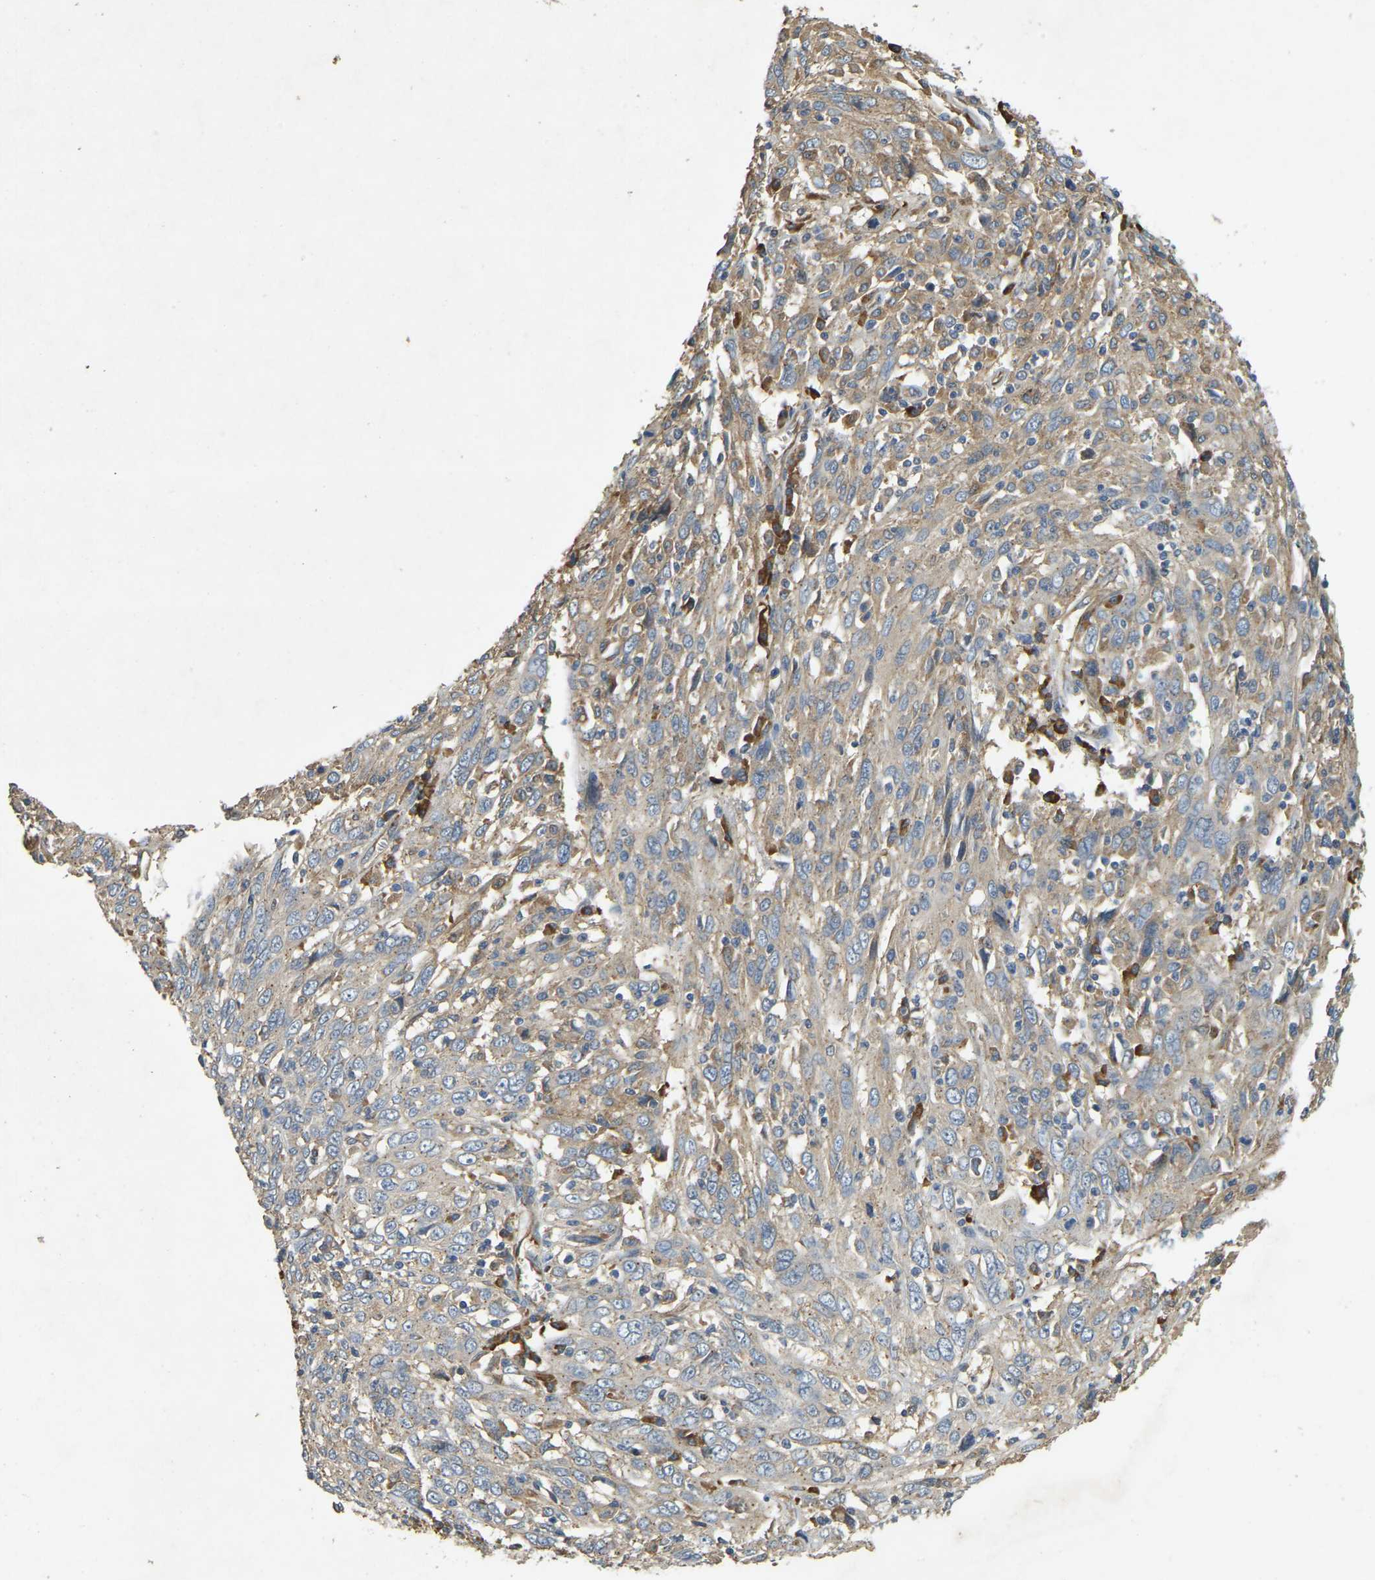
{"staining": {"intensity": "weak", "quantity": "25%-75%", "location": "cytoplasmic/membranous"}, "tissue": "cervical cancer", "cell_type": "Tumor cells", "image_type": "cancer", "snomed": [{"axis": "morphology", "description": "Squamous cell carcinoma, NOS"}, {"axis": "topography", "description": "Cervix"}], "caption": "Human squamous cell carcinoma (cervical) stained with a protein marker demonstrates weak staining in tumor cells.", "gene": "CFLAR", "patient": {"sex": "female", "age": 46}}